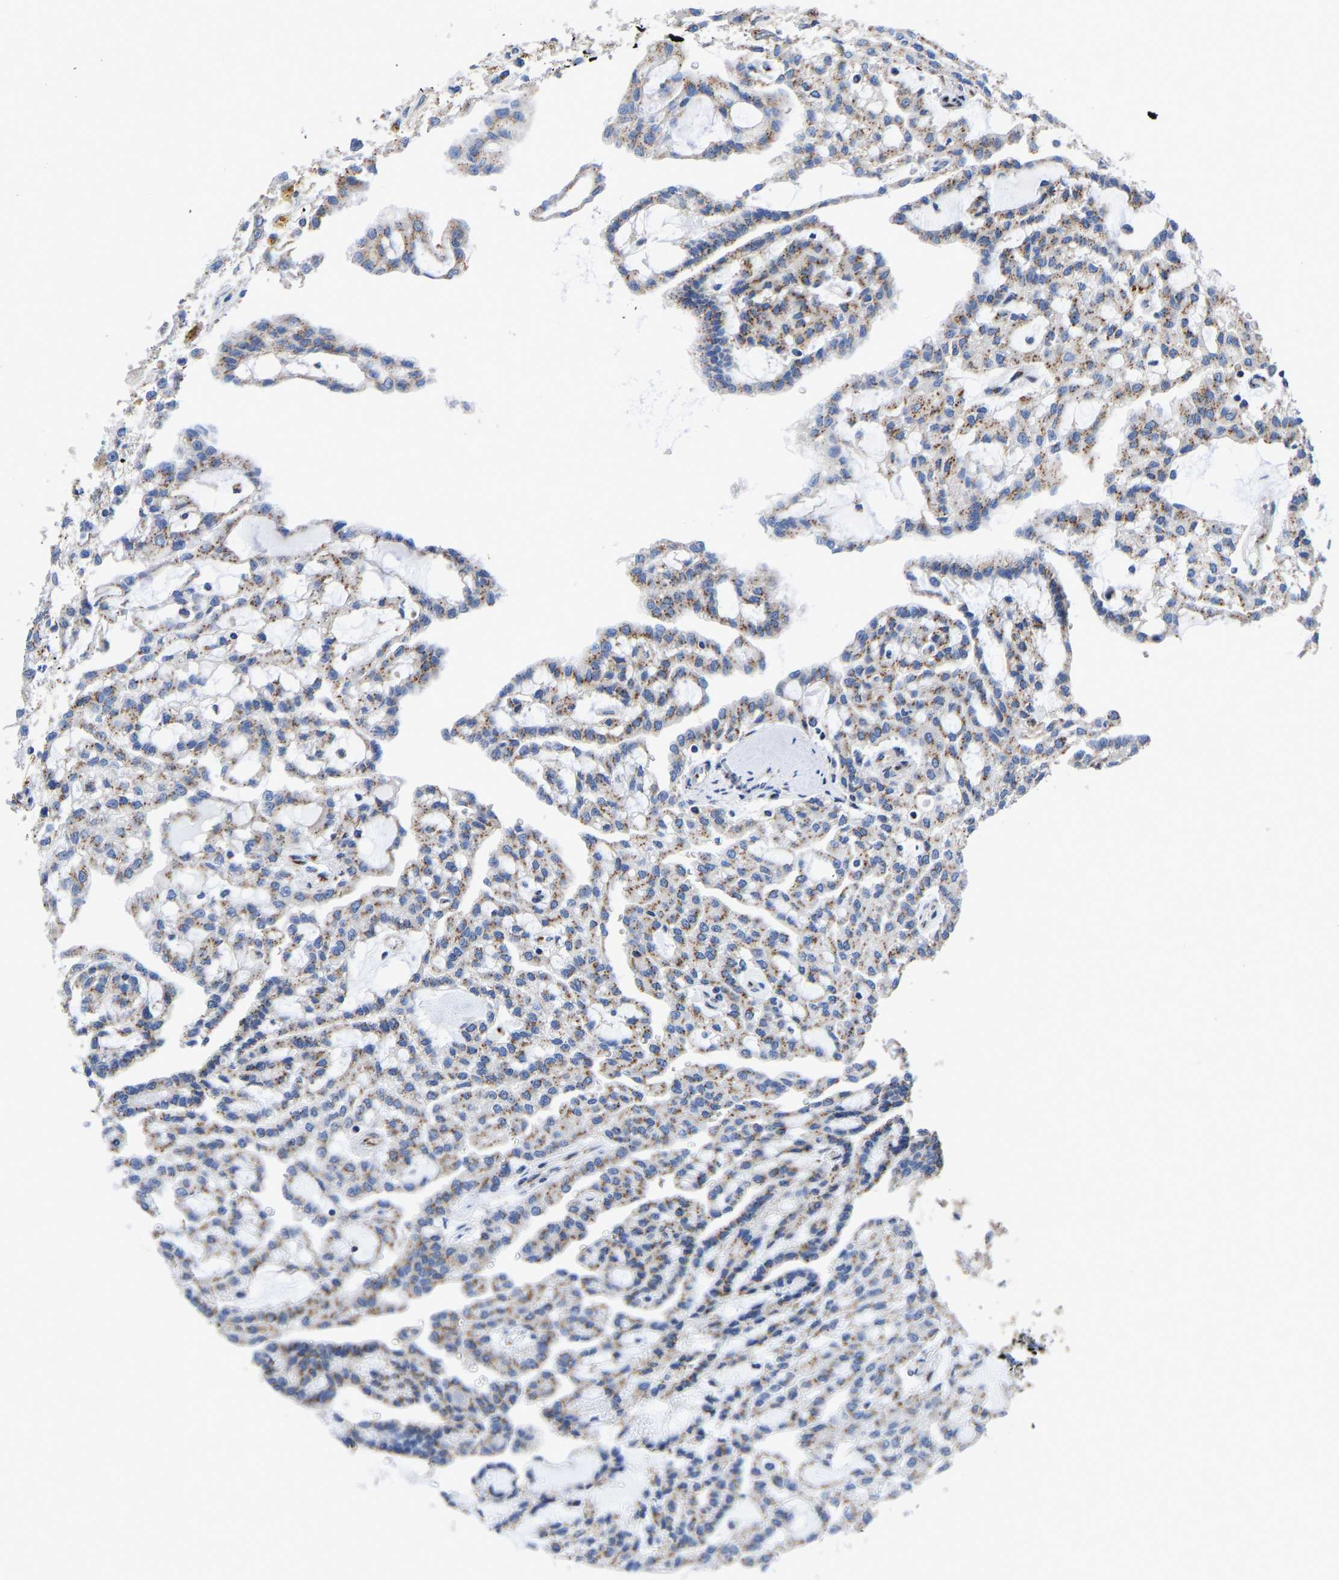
{"staining": {"intensity": "moderate", "quantity": ">75%", "location": "cytoplasmic/membranous"}, "tissue": "renal cancer", "cell_type": "Tumor cells", "image_type": "cancer", "snomed": [{"axis": "morphology", "description": "Adenocarcinoma, NOS"}, {"axis": "topography", "description": "Kidney"}], "caption": "A brown stain labels moderate cytoplasmic/membranous expression of a protein in human adenocarcinoma (renal) tumor cells. The staining is performed using DAB brown chromogen to label protein expression. The nuclei are counter-stained blue using hematoxylin.", "gene": "TMEM87A", "patient": {"sex": "male", "age": 63}}